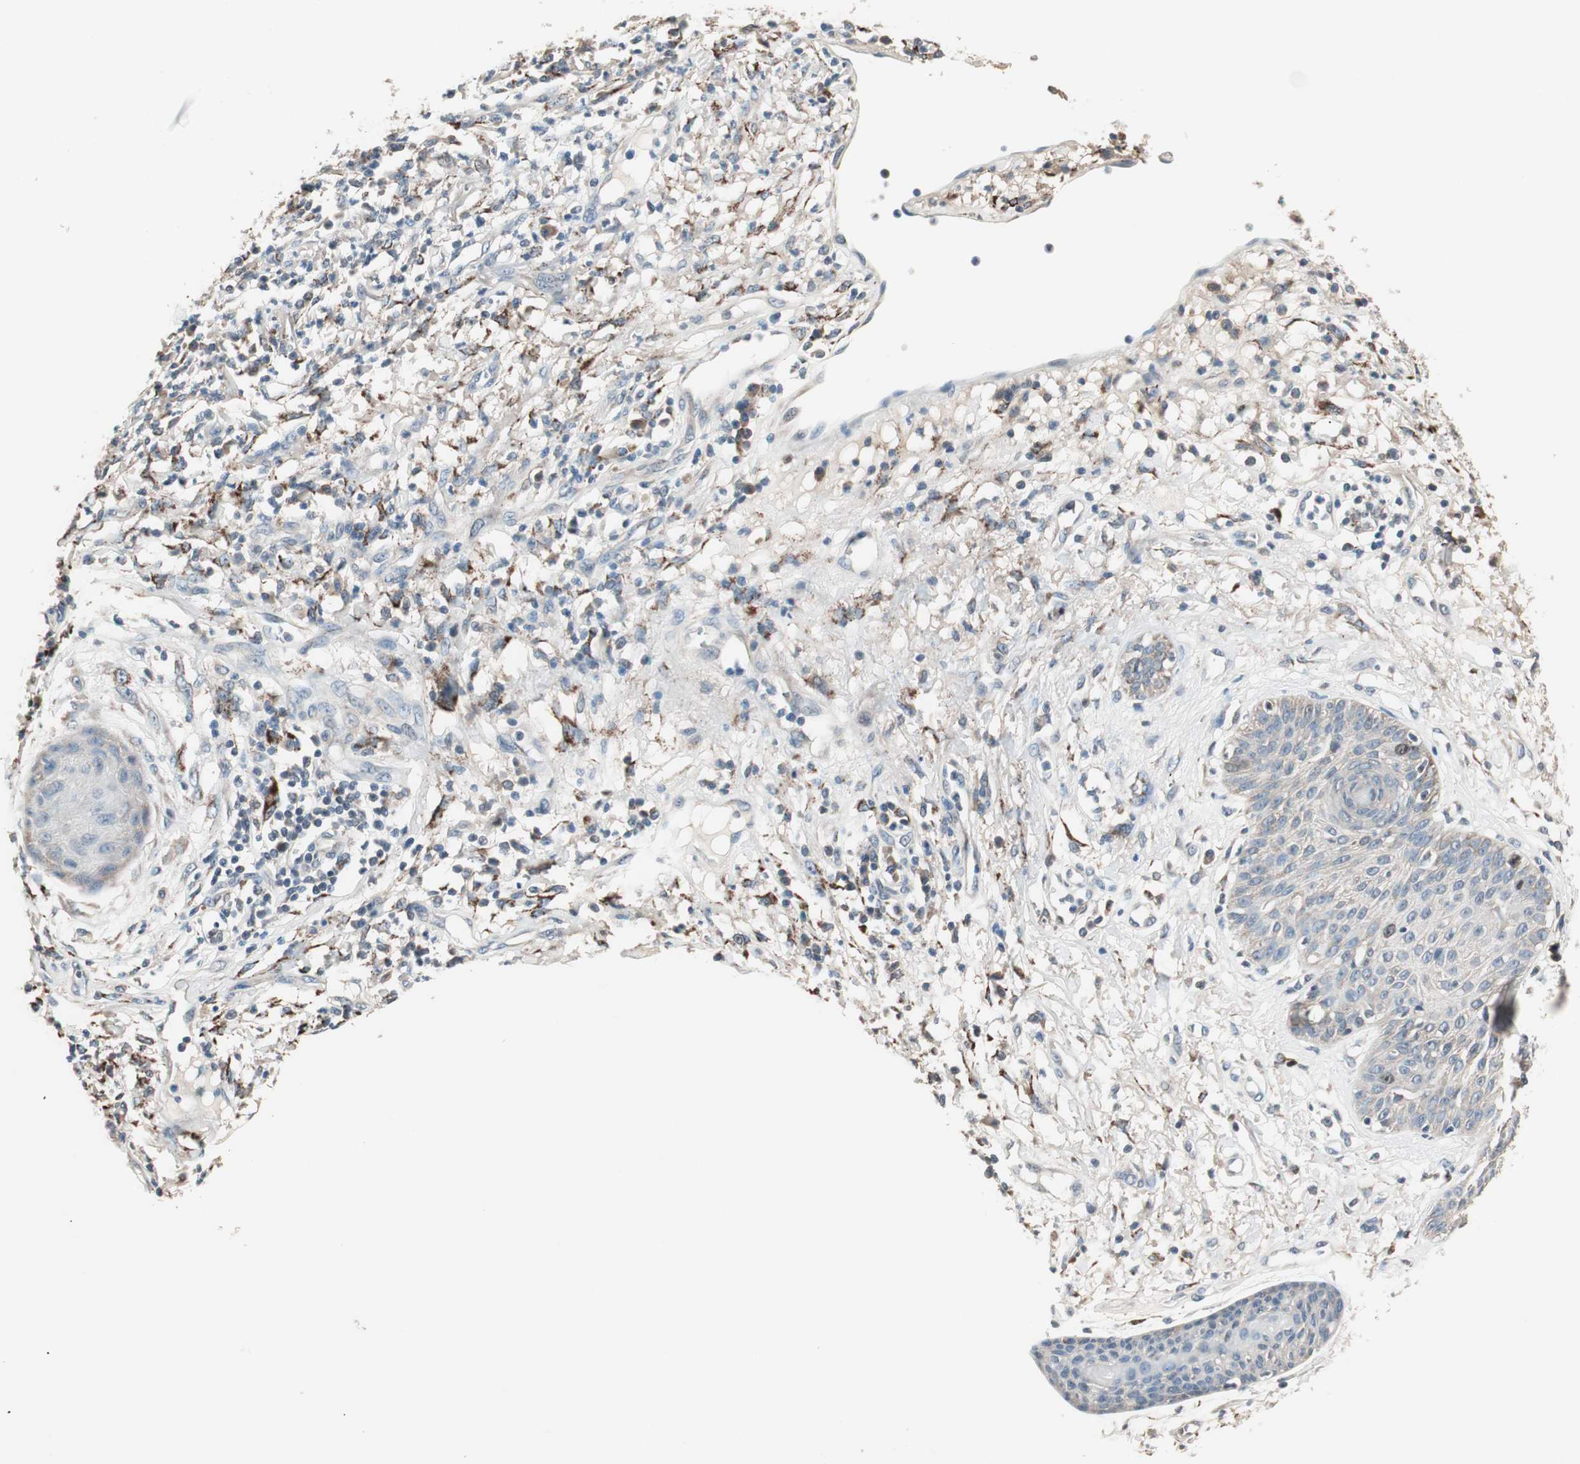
{"staining": {"intensity": "weak", "quantity": ">75%", "location": "cytoplasmic/membranous"}, "tissue": "skin cancer", "cell_type": "Tumor cells", "image_type": "cancer", "snomed": [{"axis": "morphology", "description": "Squamous cell carcinoma, NOS"}, {"axis": "topography", "description": "Skin"}], "caption": "Skin squamous cell carcinoma stained with immunohistochemistry shows weak cytoplasmic/membranous positivity in approximately >75% of tumor cells.", "gene": "NFRKB", "patient": {"sex": "female", "age": 78}}